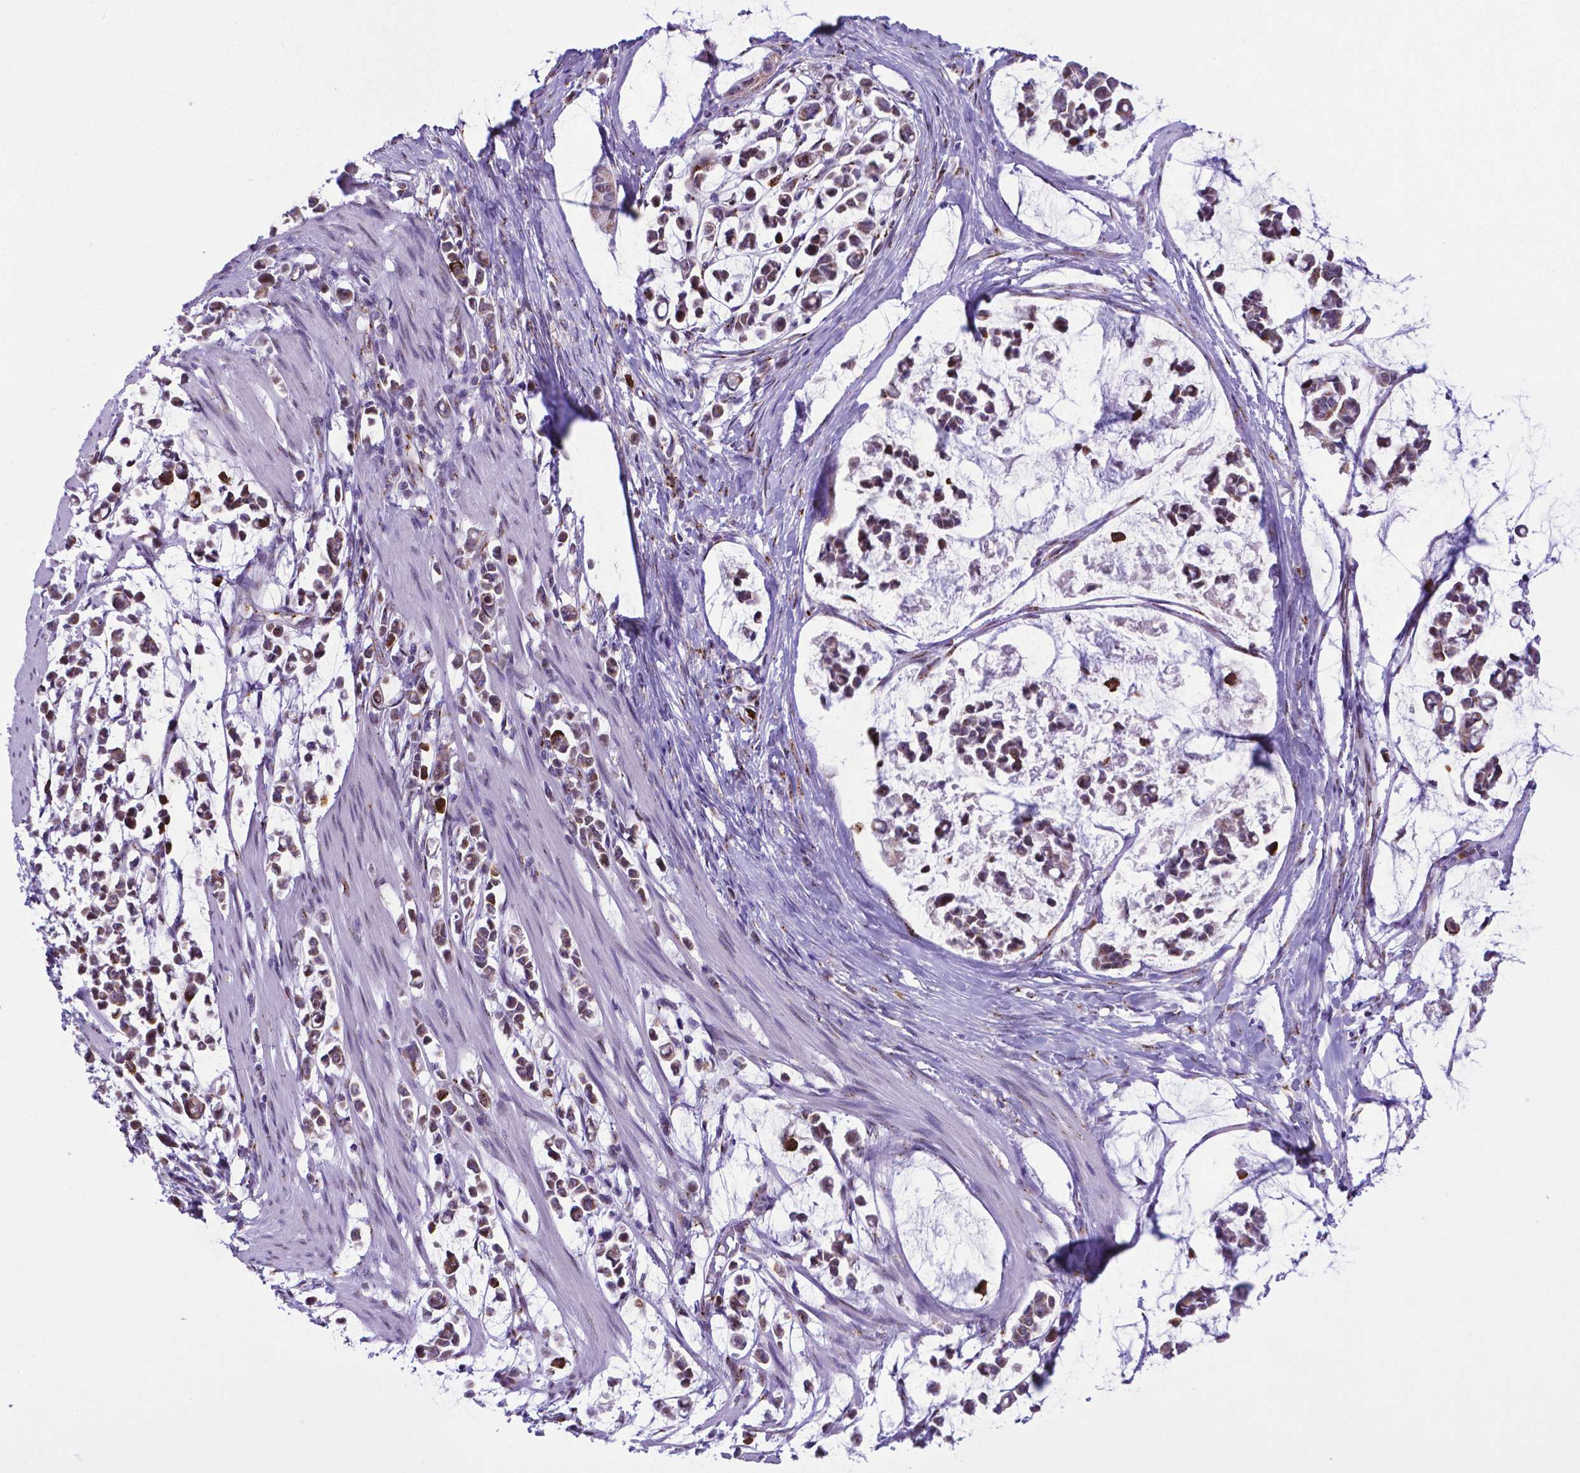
{"staining": {"intensity": "weak", "quantity": ">75%", "location": "cytoplasmic/membranous"}, "tissue": "stomach cancer", "cell_type": "Tumor cells", "image_type": "cancer", "snomed": [{"axis": "morphology", "description": "Adenocarcinoma, NOS"}, {"axis": "topography", "description": "Stomach"}], "caption": "Adenocarcinoma (stomach) tissue displays weak cytoplasmic/membranous staining in approximately >75% of tumor cells, visualized by immunohistochemistry. (IHC, brightfield microscopy, high magnification).", "gene": "MRPL10", "patient": {"sex": "male", "age": 82}}